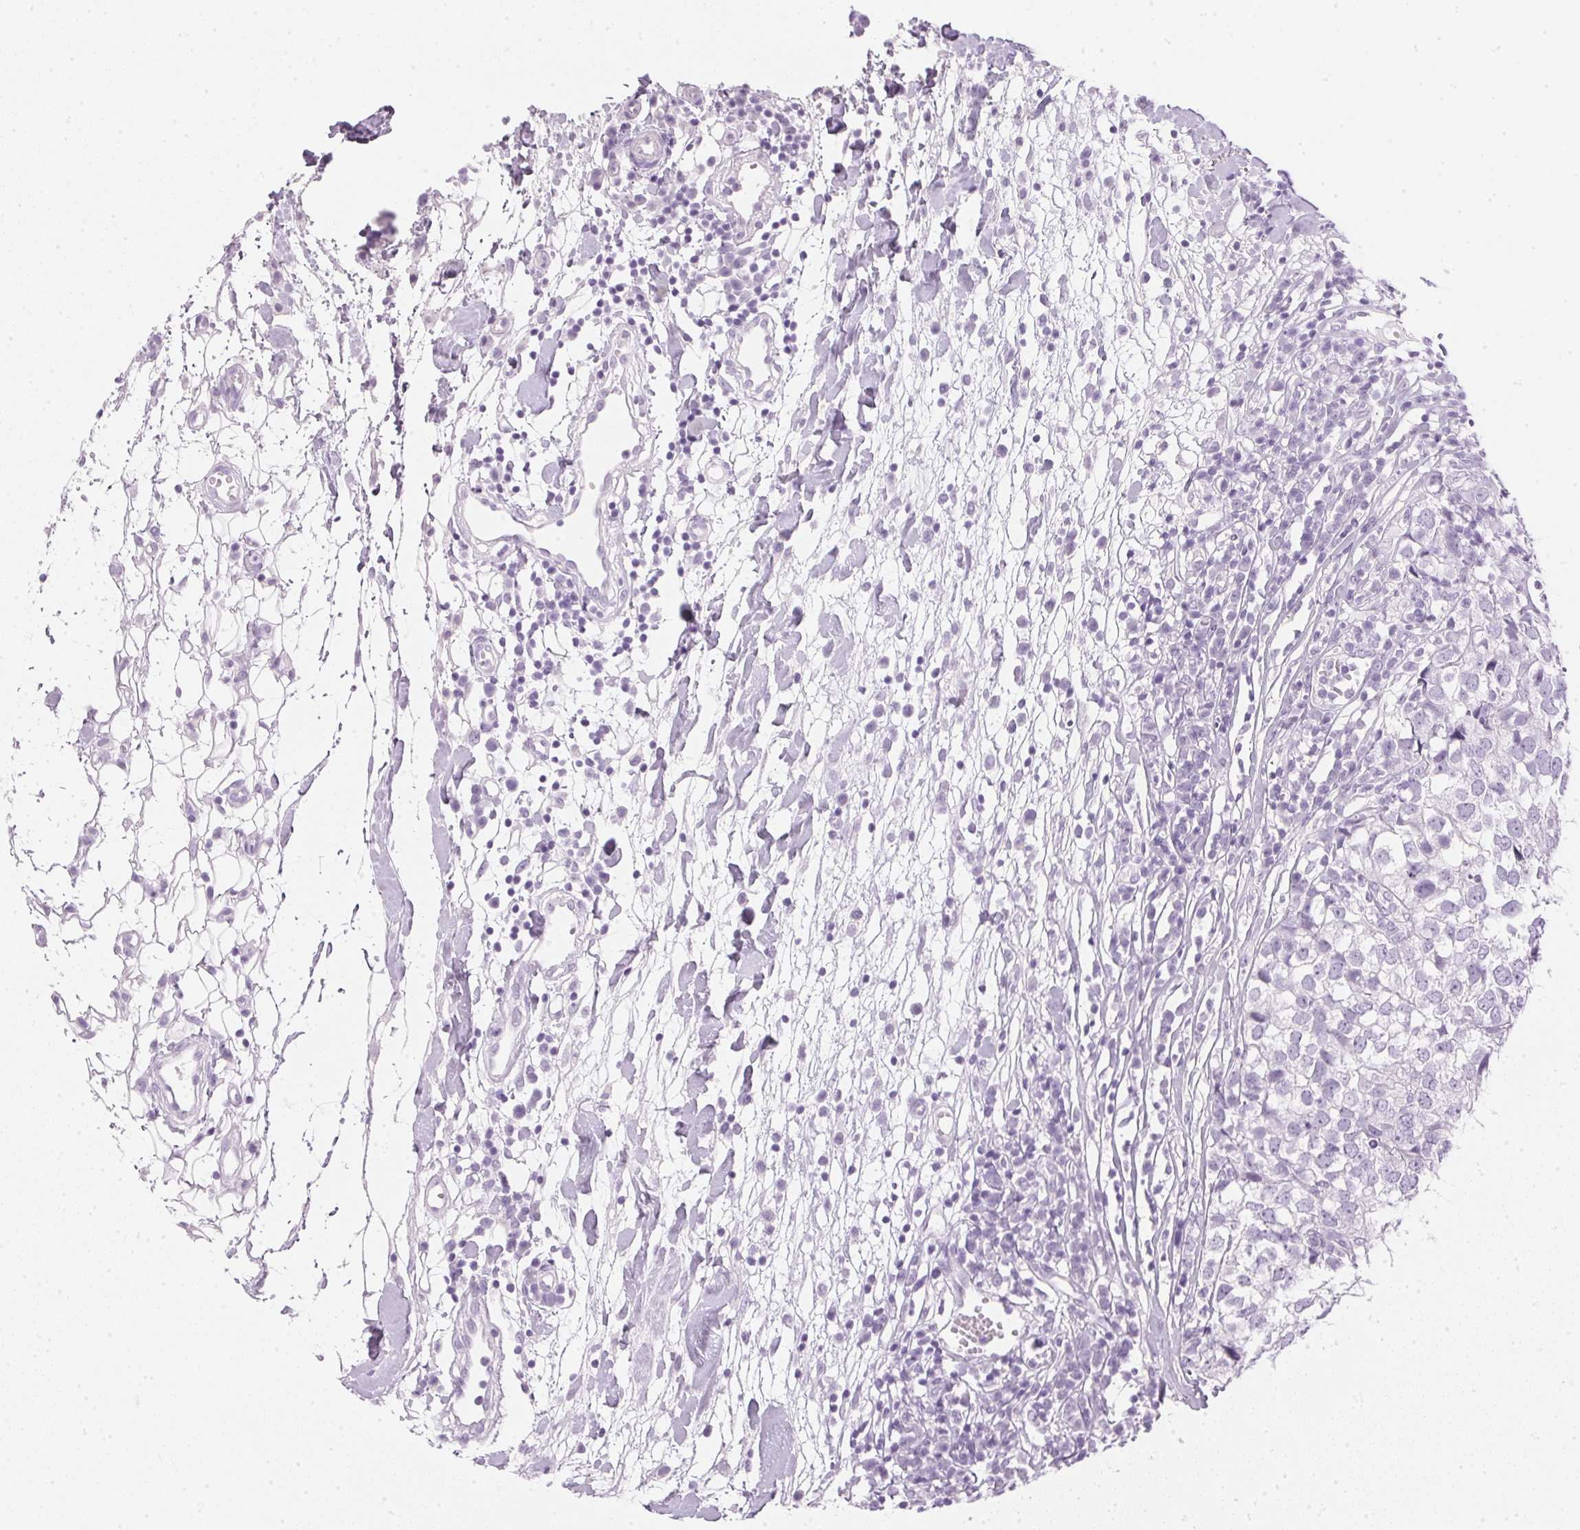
{"staining": {"intensity": "negative", "quantity": "none", "location": "none"}, "tissue": "breast cancer", "cell_type": "Tumor cells", "image_type": "cancer", "snomed": [{"axis": "morphology", "description": "Duct carcinoma"}, {"axis": "topography", "description": "Breast"}], "caption": "The histopathology image reveals no staining of tumor cells in breast cancer.", "gene": "IGFBP1", "patient": {"sex": "female", "age": 30}}